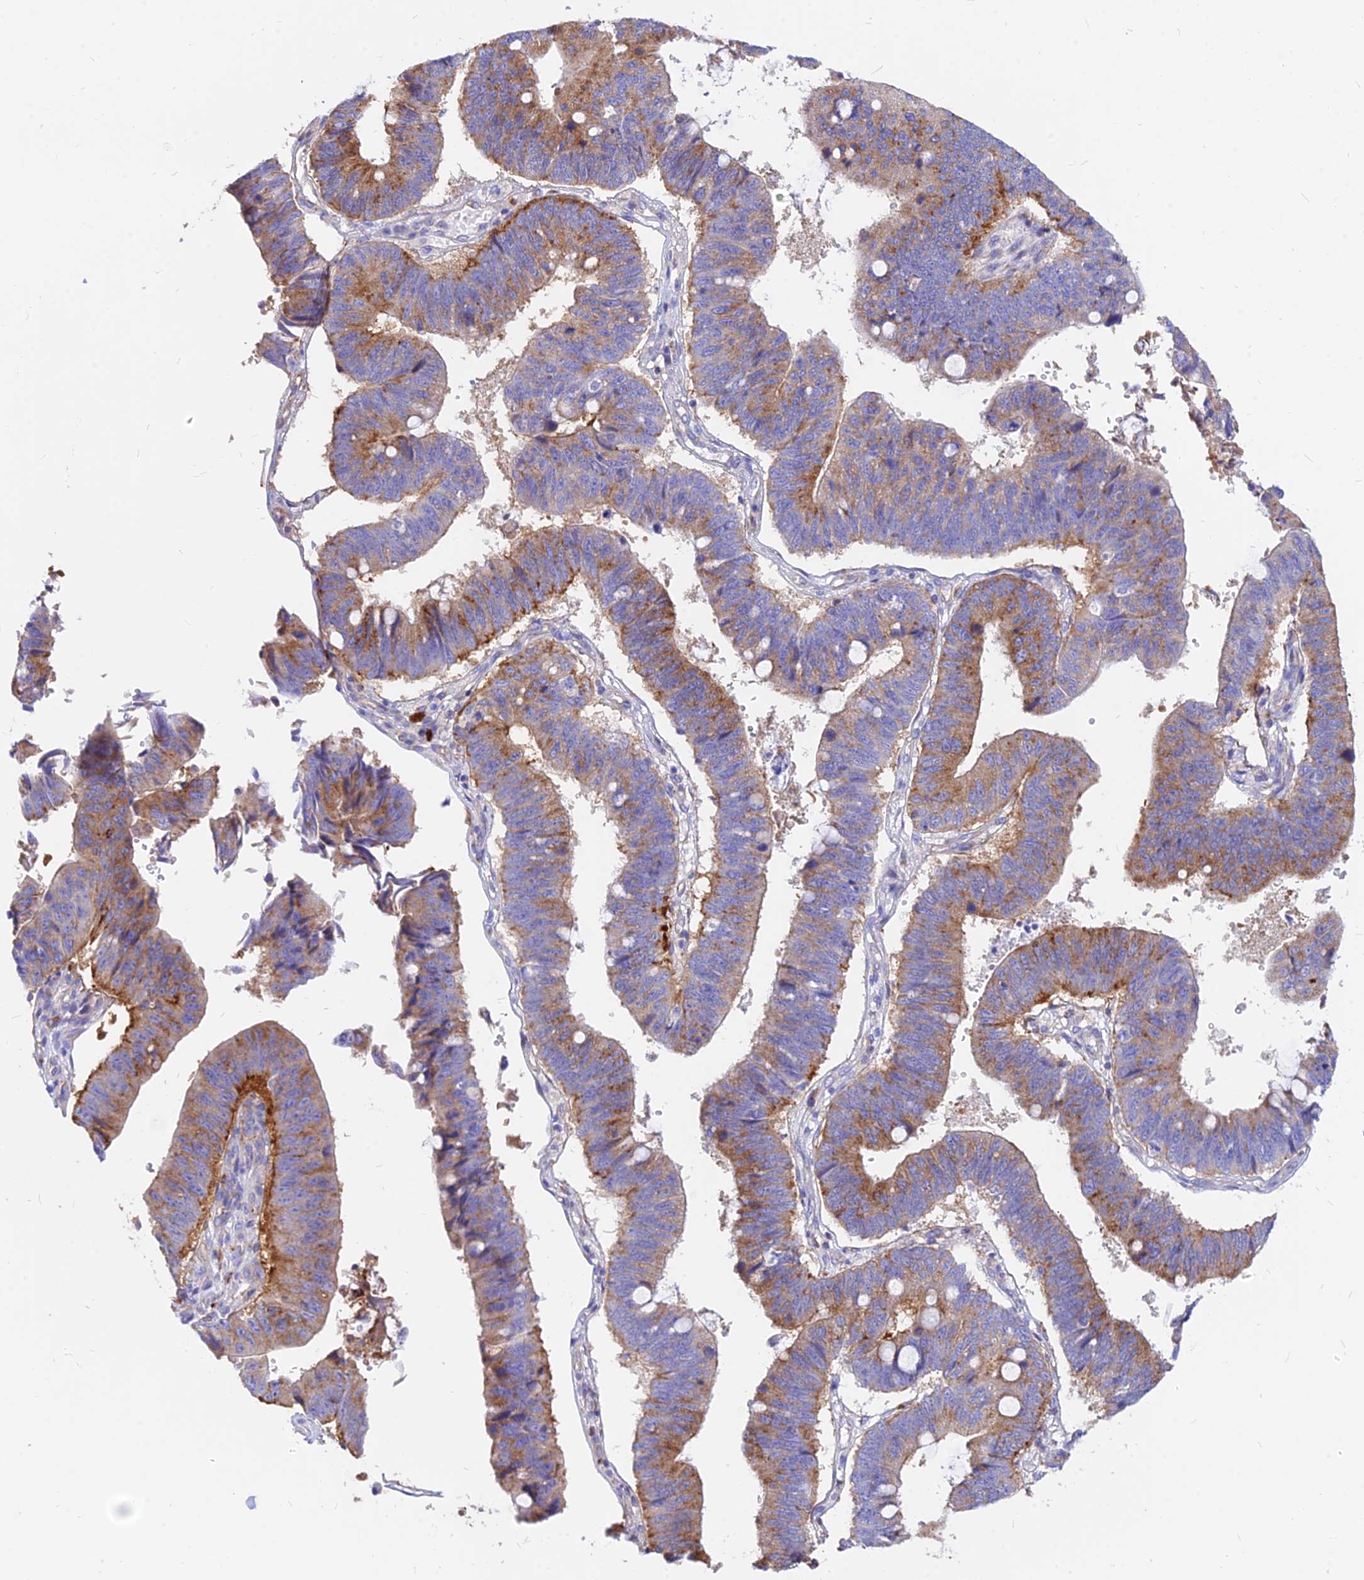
{"staining": {"intensity": "strong", "quantity": "25%-75%", "location": "cytoplasmic/membranous"}, "tissue": "stomach cancer", "cell_type": "Tumor cells", "image_type": "cancer", "snomed": [{"axis": "morphology", "description": "Adenocarcinoma, NOS"}, {"axis": "topography", "description": "Stomach"}], "caption": "A brown stain labels strong cytoplasmic/membranous expression of a protein in stomach adenocarcinoma tumor cells.", "gene": "AGTRAP", "patient": {"sex": "male", "age": 59}}